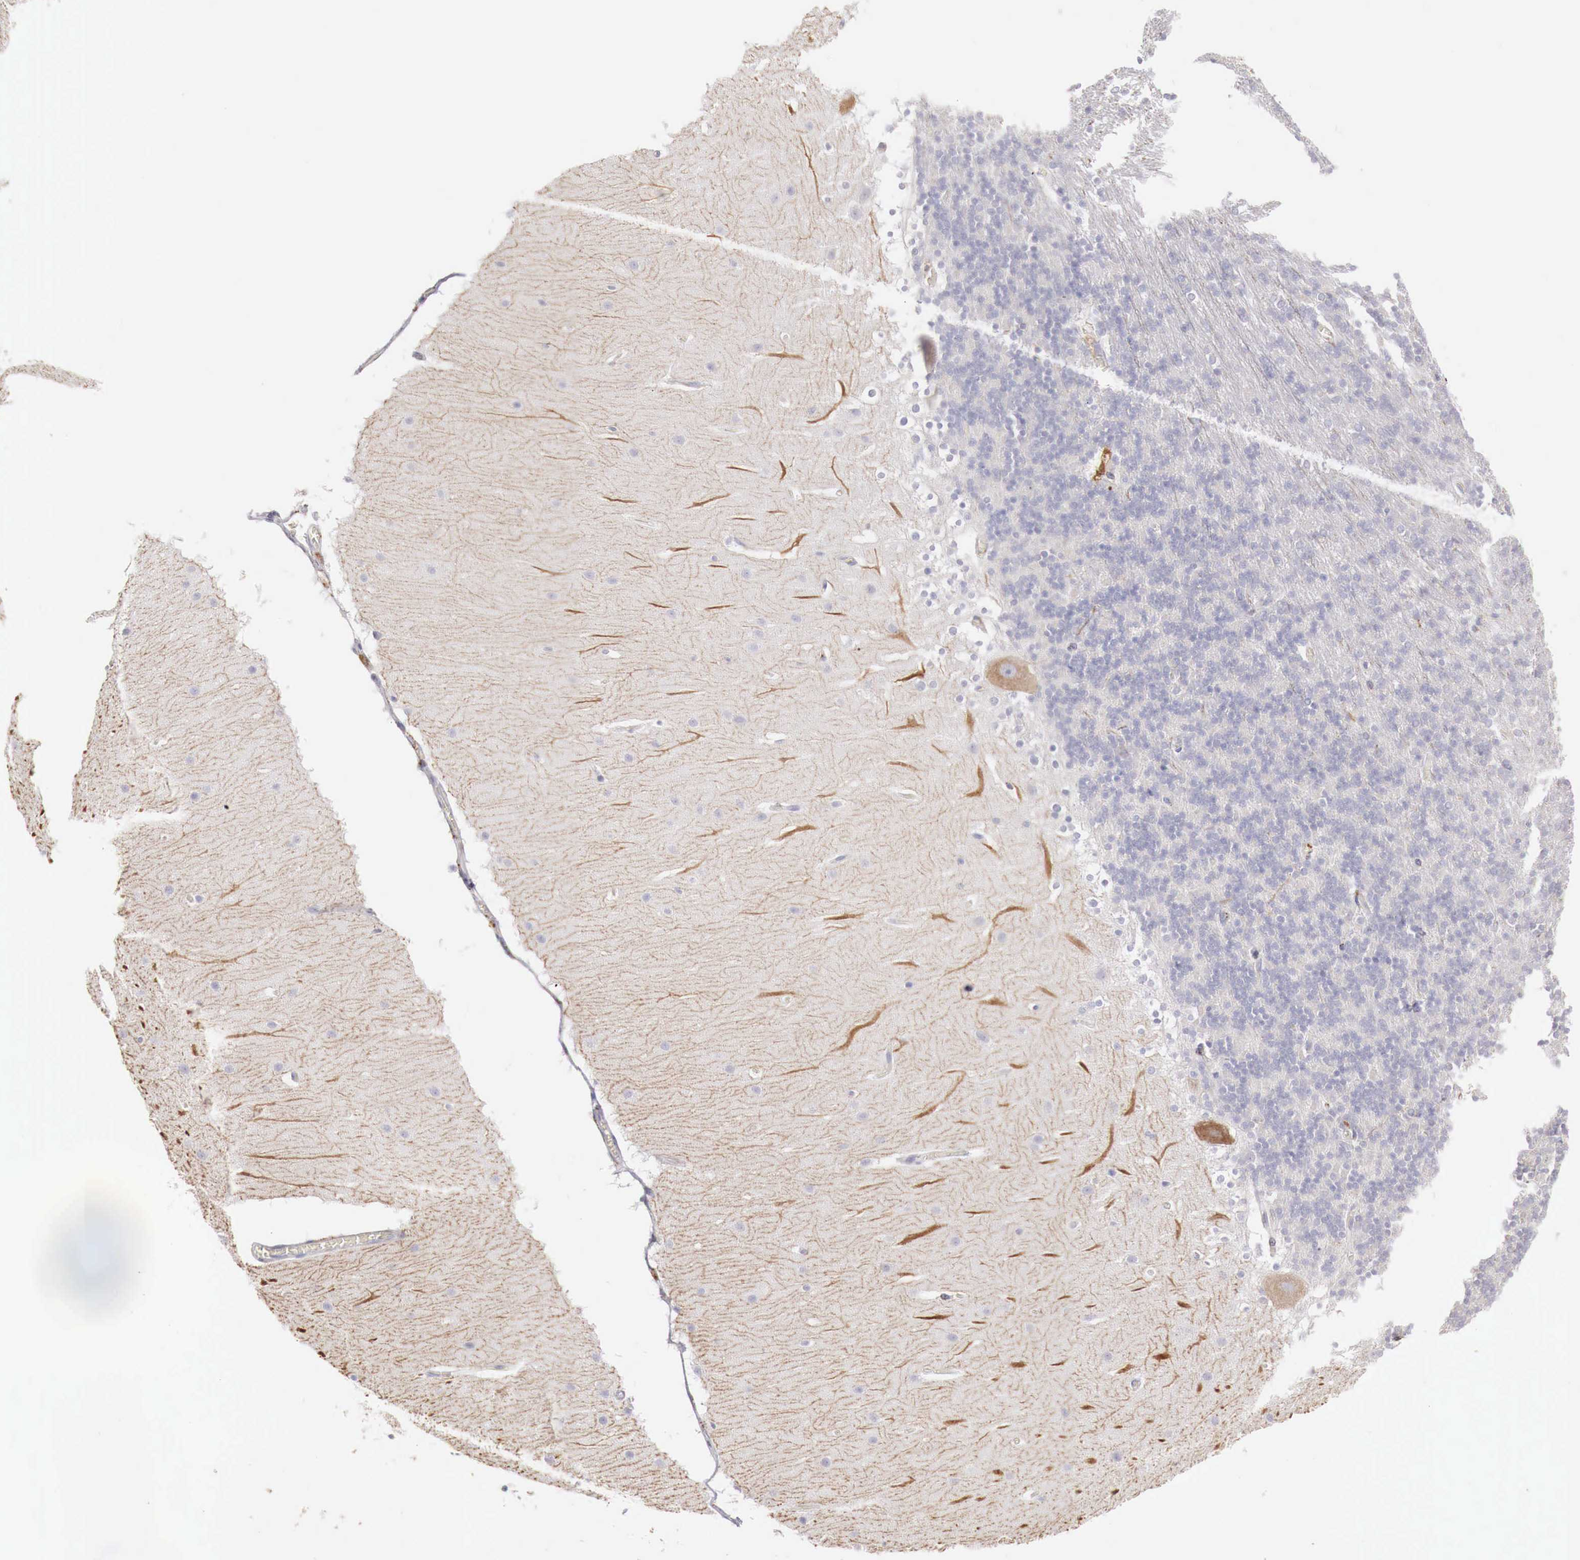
{"staining": {"intensity": "negative", "quantity": "none", "location": "none"}, "tissue": "cerebellum", "cell_type": "Cells in granular layer", "image_type": "normal", "snomed": [{"axis": "morphology", "description": "Normal tissue, NOS"}, {"axis": "topography", "description": "Cerebellum"}], "caption": "DAB immunohistochemical staining of normal cerebellum demonstrates no significant expression in cells in granular layer.", "gene": "GLA", "patient": {"sex": "female", "age": 19}}